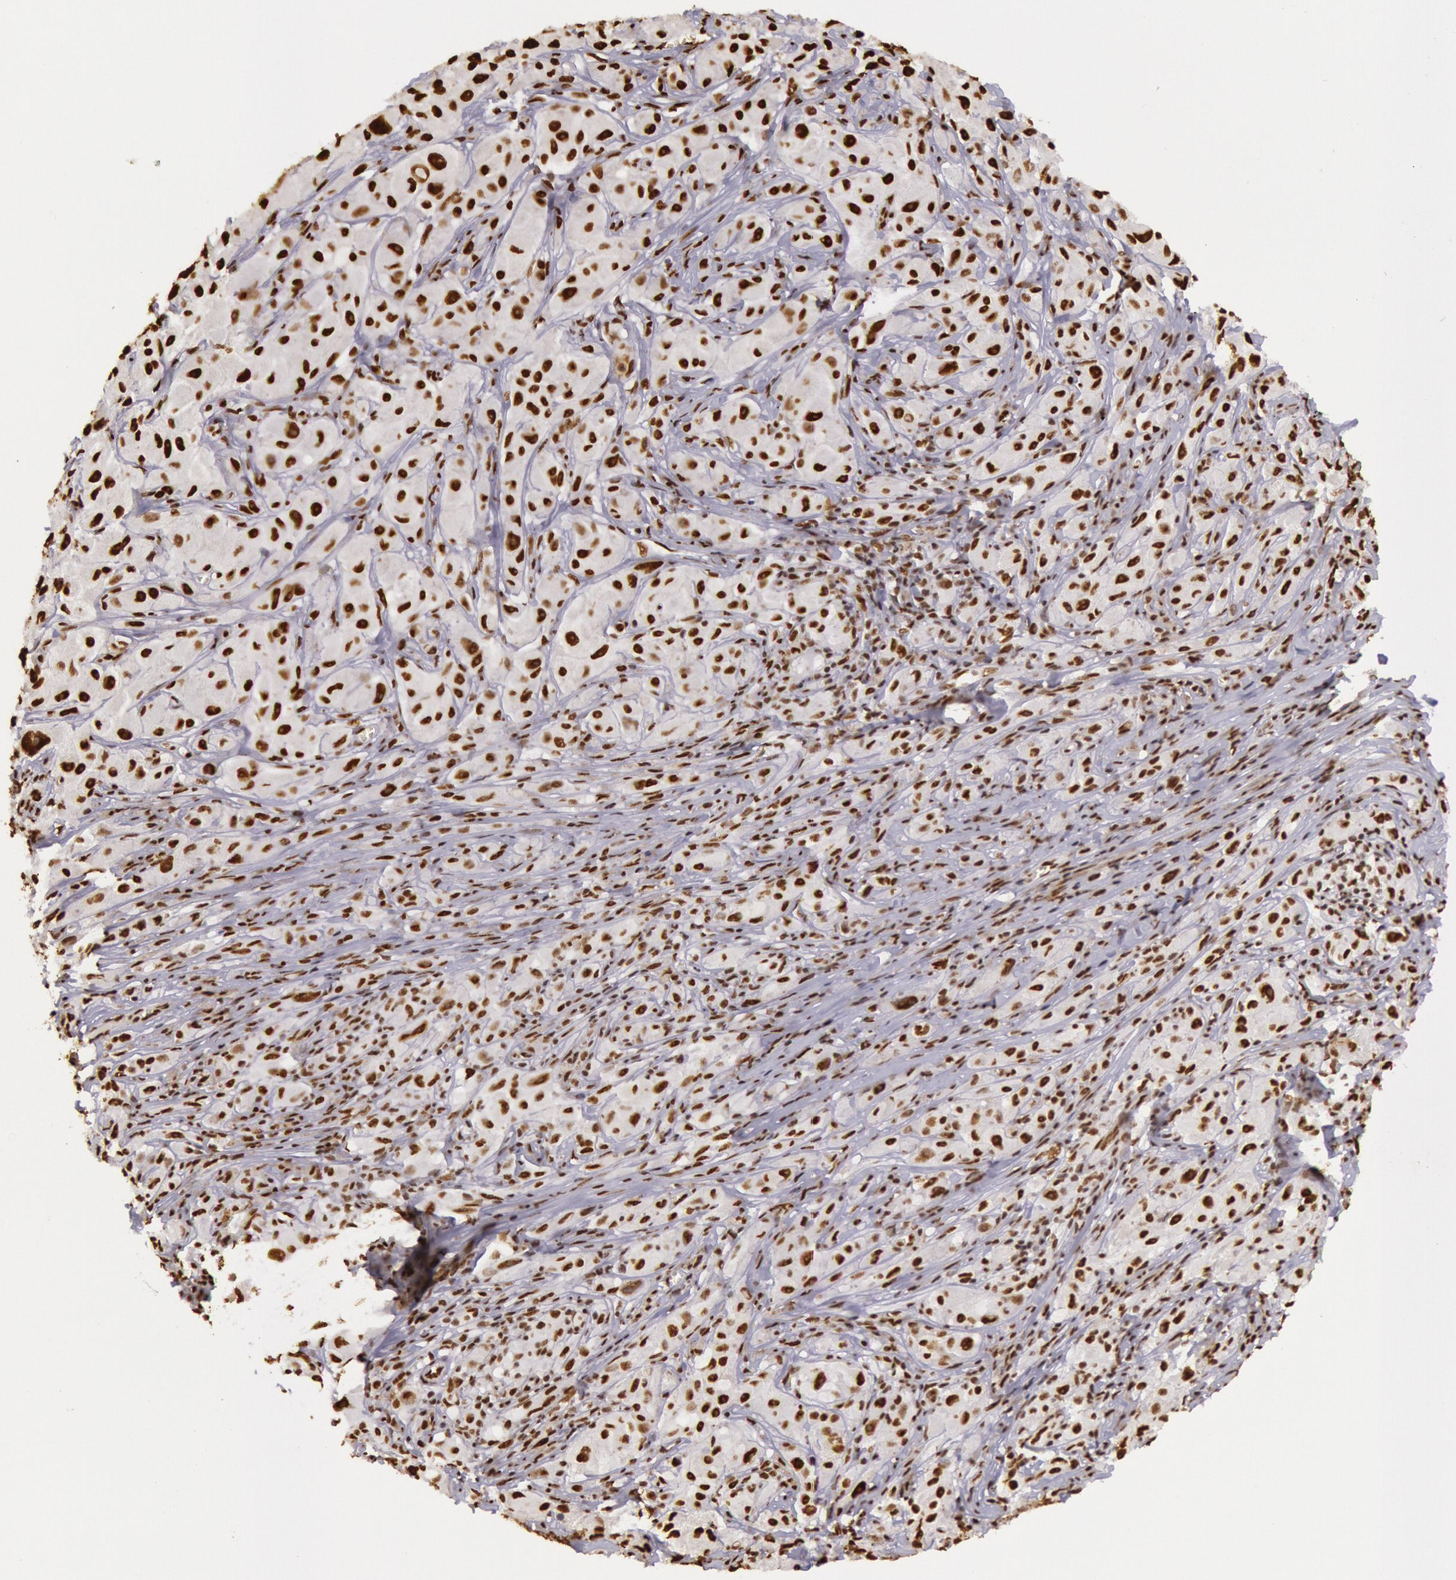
{"staining": {"intensity": "strong", "quantity": ">75%", "location": "nuclear"}, "tissue": "melanoma", "cell_type": "Tumor cells", "image_type": "cancer", "snomed": [{"axis": "morphology", "description": "Malignant melanoma, NOS"}, {"axis": "topography", "description": "Skin"}], "caption": "Malignant melanoma stained with IHC demonstrates strong nuclear expression in about >75% of tumor cells.", "gene": "HNRNPH2", "patient": {"sex": "male", "age": 56}}